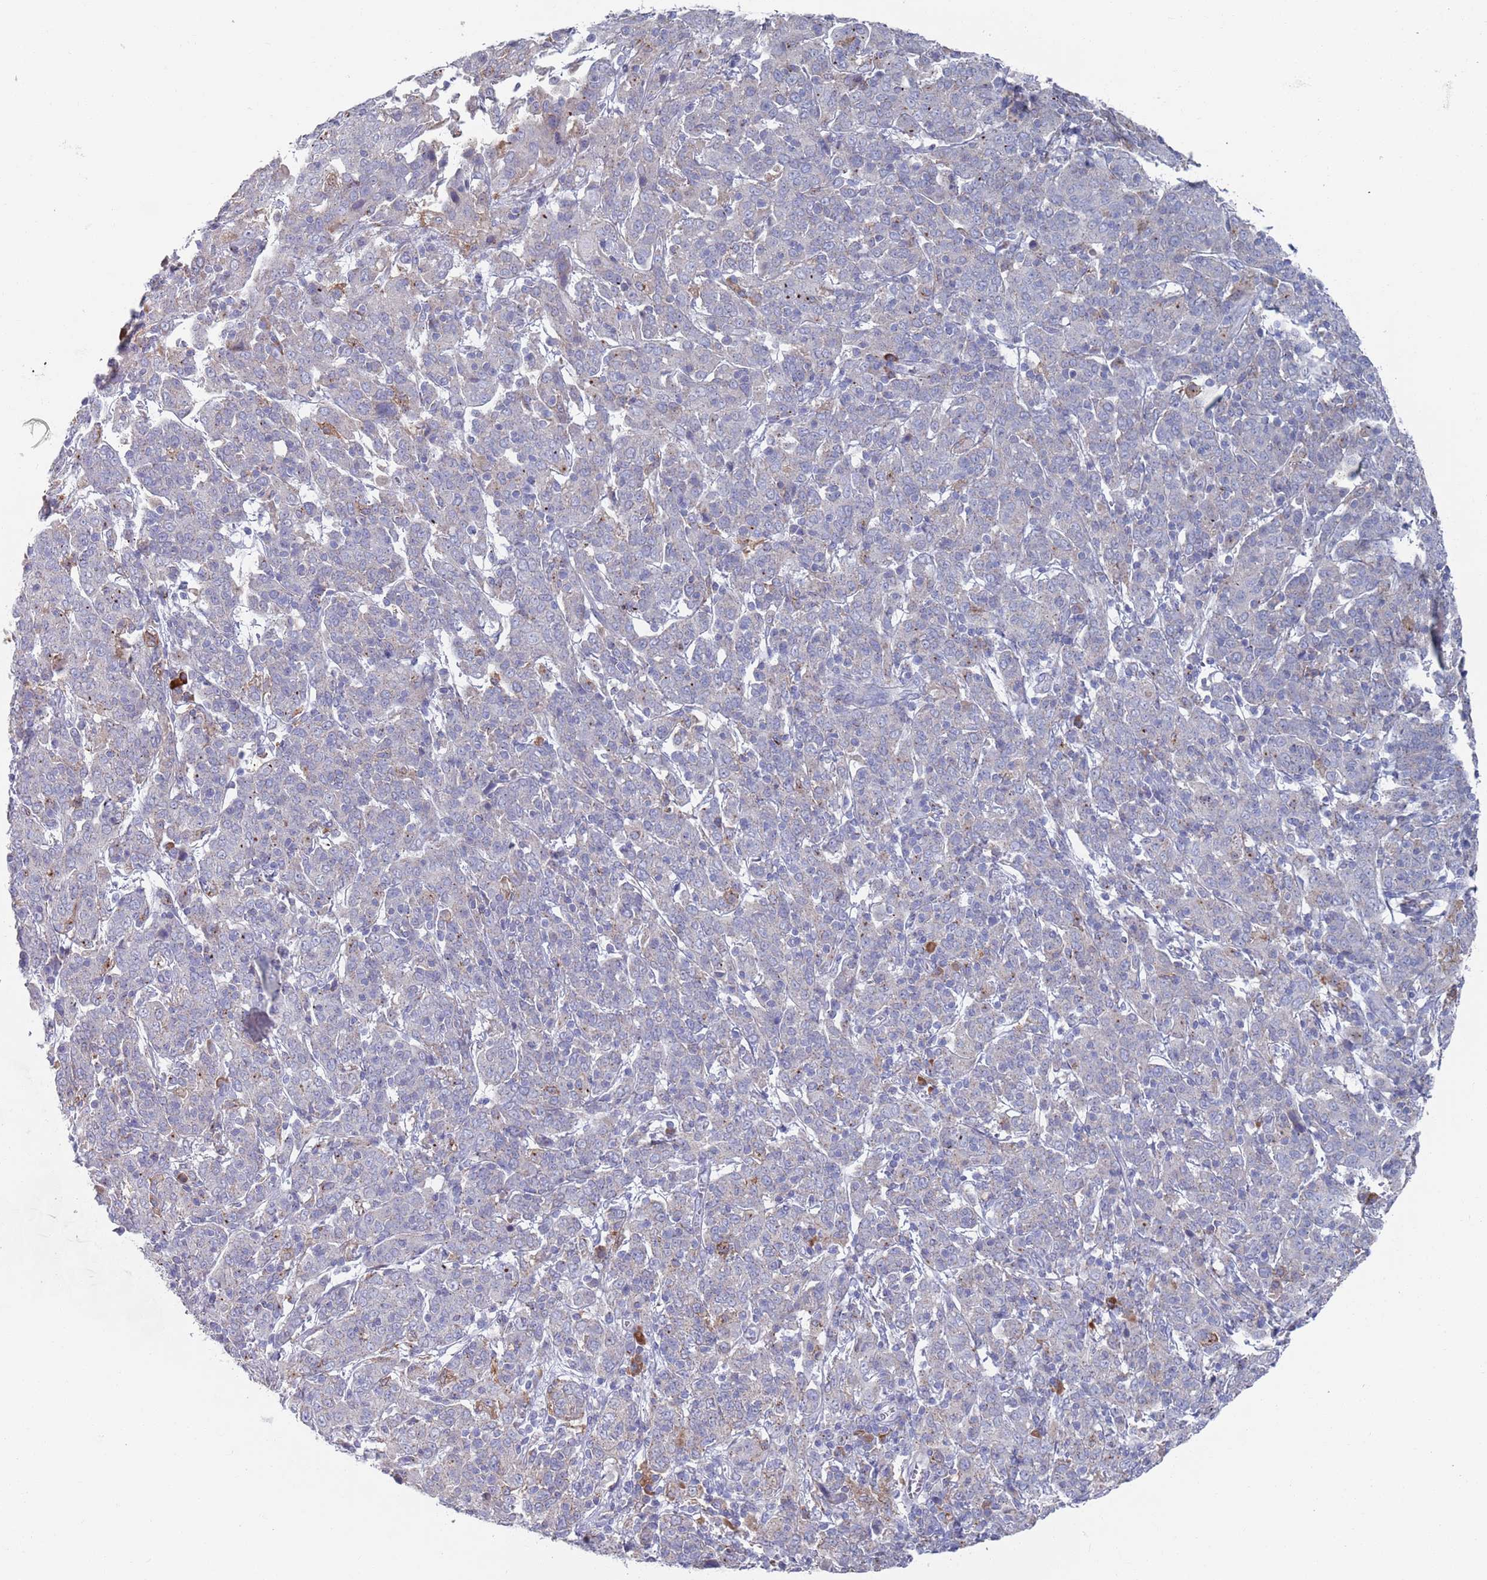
{"staining": {"intensity": "negative", "quantity": "none", "location": "none"}, "tissue": "cervical cancer", "cell_type": "Tumor cells", "image_type": "cancer", "snomed": [{"axis": "morphology", "description": "Squamous cell carcinoma, NOS"}, {"axis": "topography", "description": "Cervix"}], "caption": "Immunohistochemistry (IHC) histopathology image of neoplastic tissue: cervical cancer stained with DAB (3,3'-diaminobenzidine) demonstrates no significant protein positivity in tumor cells.", "gene": "MAT1A", "patient": {"sex": "female", "age": 67}}